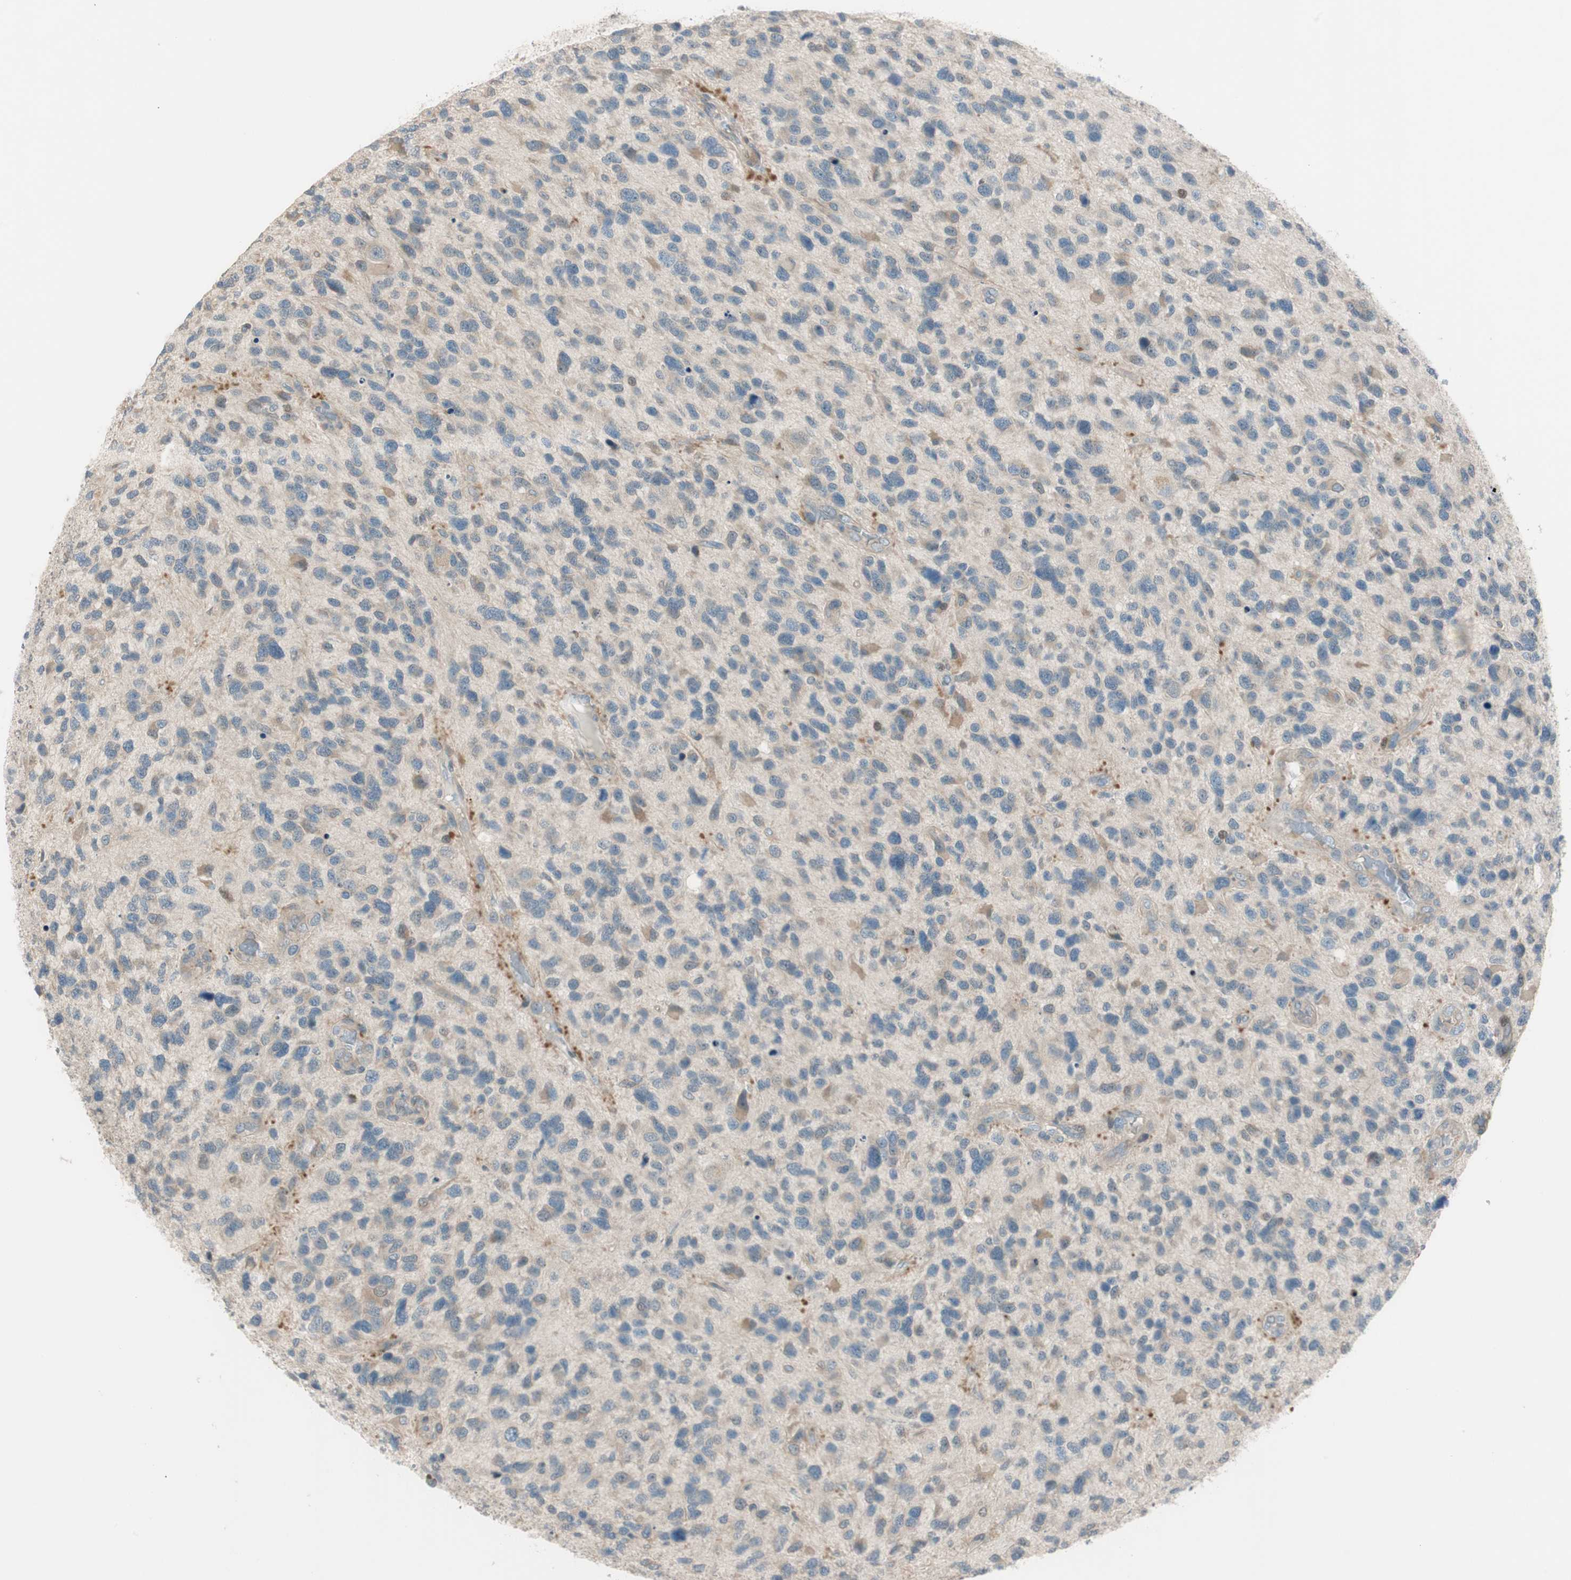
{"staining": {"intensity": "weak", "quantity": "<25%", "location": "cytoplasmic/membranous"}, "tissue": "glioma", "cell_type": "Tumor cells", "image_type": "cancer", "snomed": [{"axis": "morphology", "description": "Glioma, malignant, High grade"}, {"axis": "topography", "description": "Brain"}], "caption": "Protein analysis of malignant glioma (high-grade) reveals no significant staining in tumor cells.", "gene": "CGRRF1", "patient": {"sex": "female", "age": 58}}